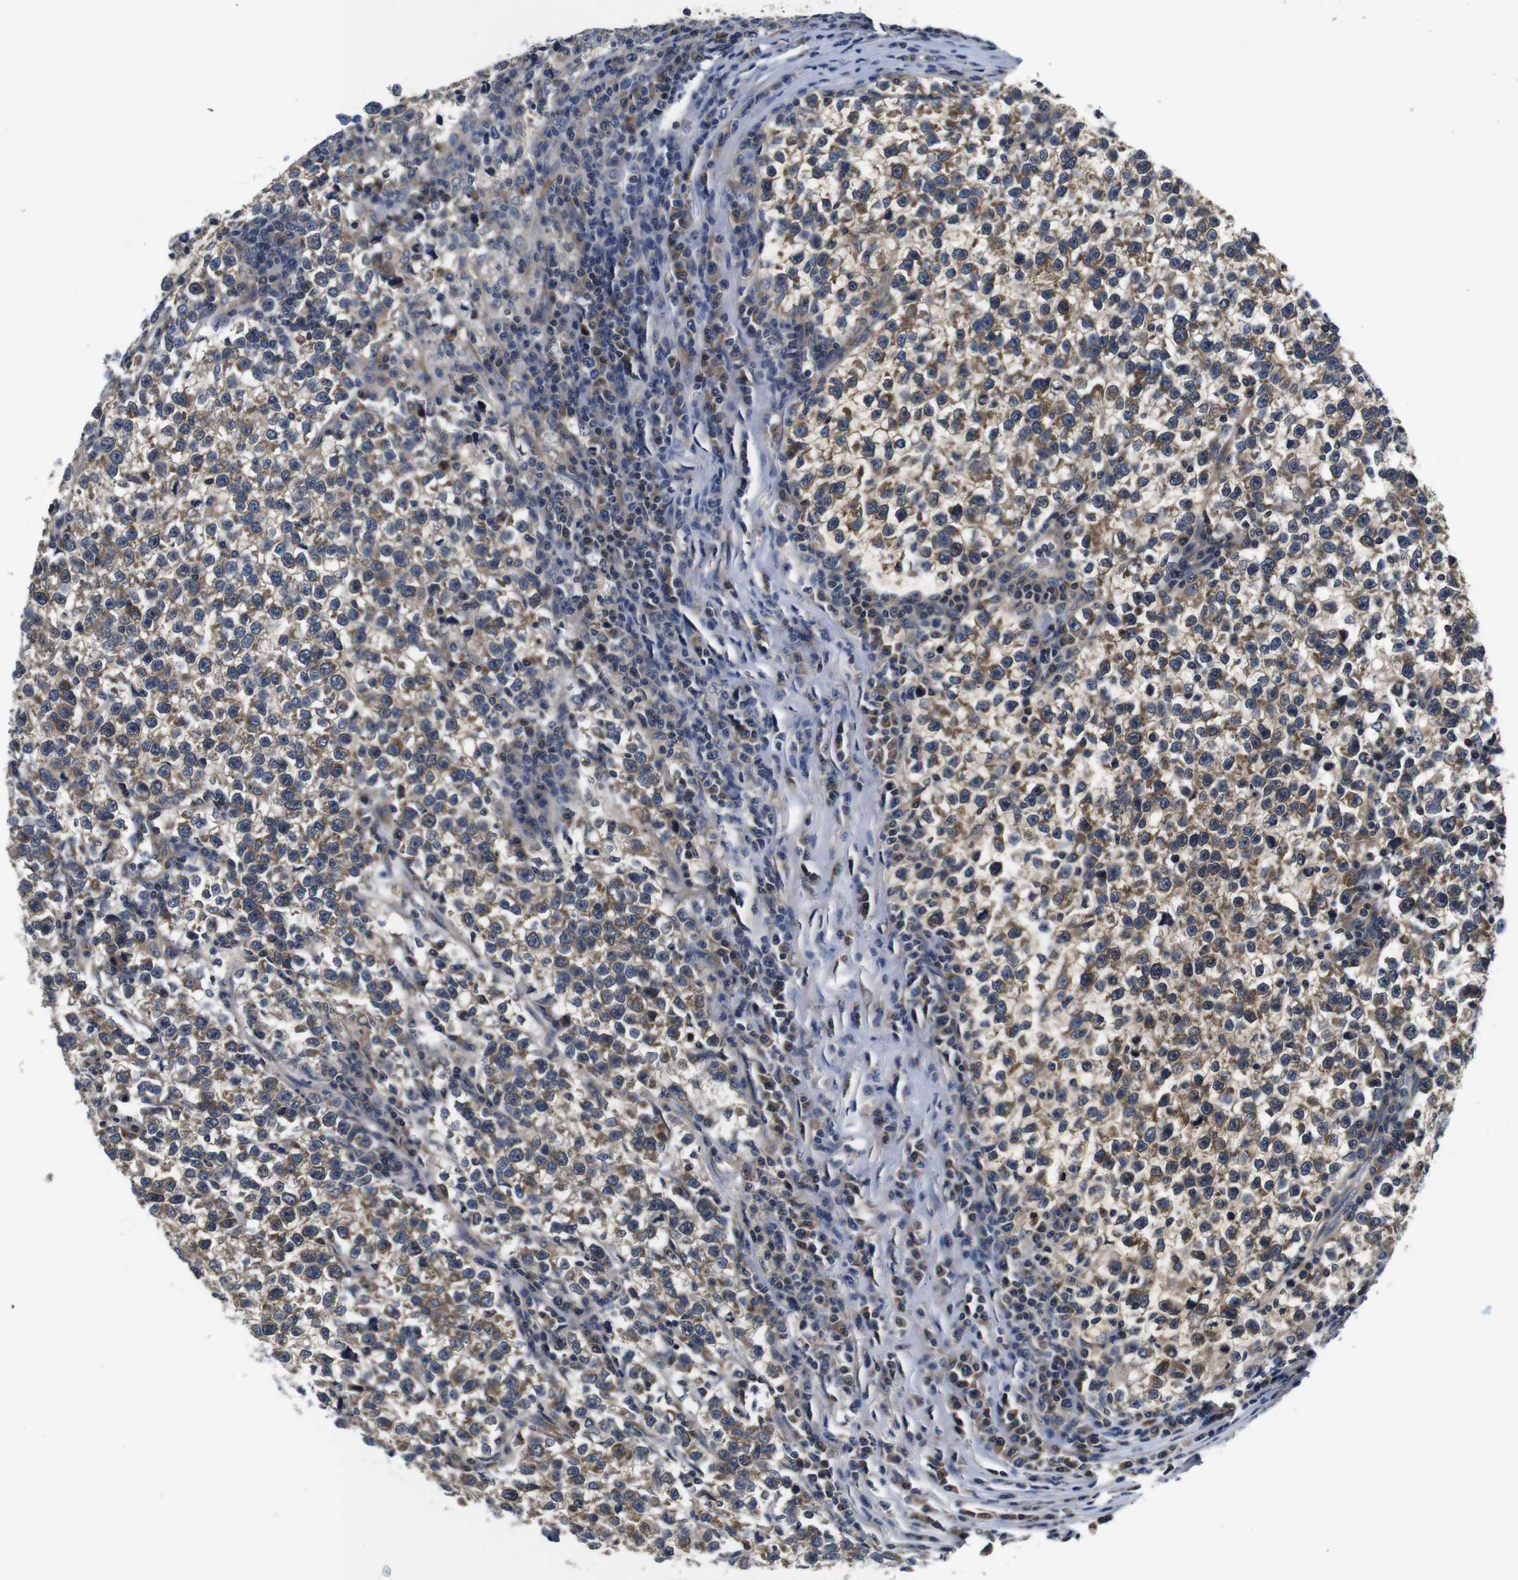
{"staining": {"intensity": "moderate", "quantity": ">75%", "location": "cytoplasmic/membranous"}, "tissue": "testis cancer", "cell_type": "Tumor cells", "image_type": "cancer", "snomed": [{"axis": "morphology", "description": "Normal tissue, NOS"}, {"axis": "morphology", "description": "Seminoma, NOS"}, {"axis": "topography", "description": "Testis"}], "caption": "A high-resolution photomicrograph shows immunohistochemistry staining of testis seminoma, which reveals moderate cytoplasmic/membranous expression in about >75% of tumor cells.", "gene": "FKBP14", "patient": {"sex": "male", "age": 43}}